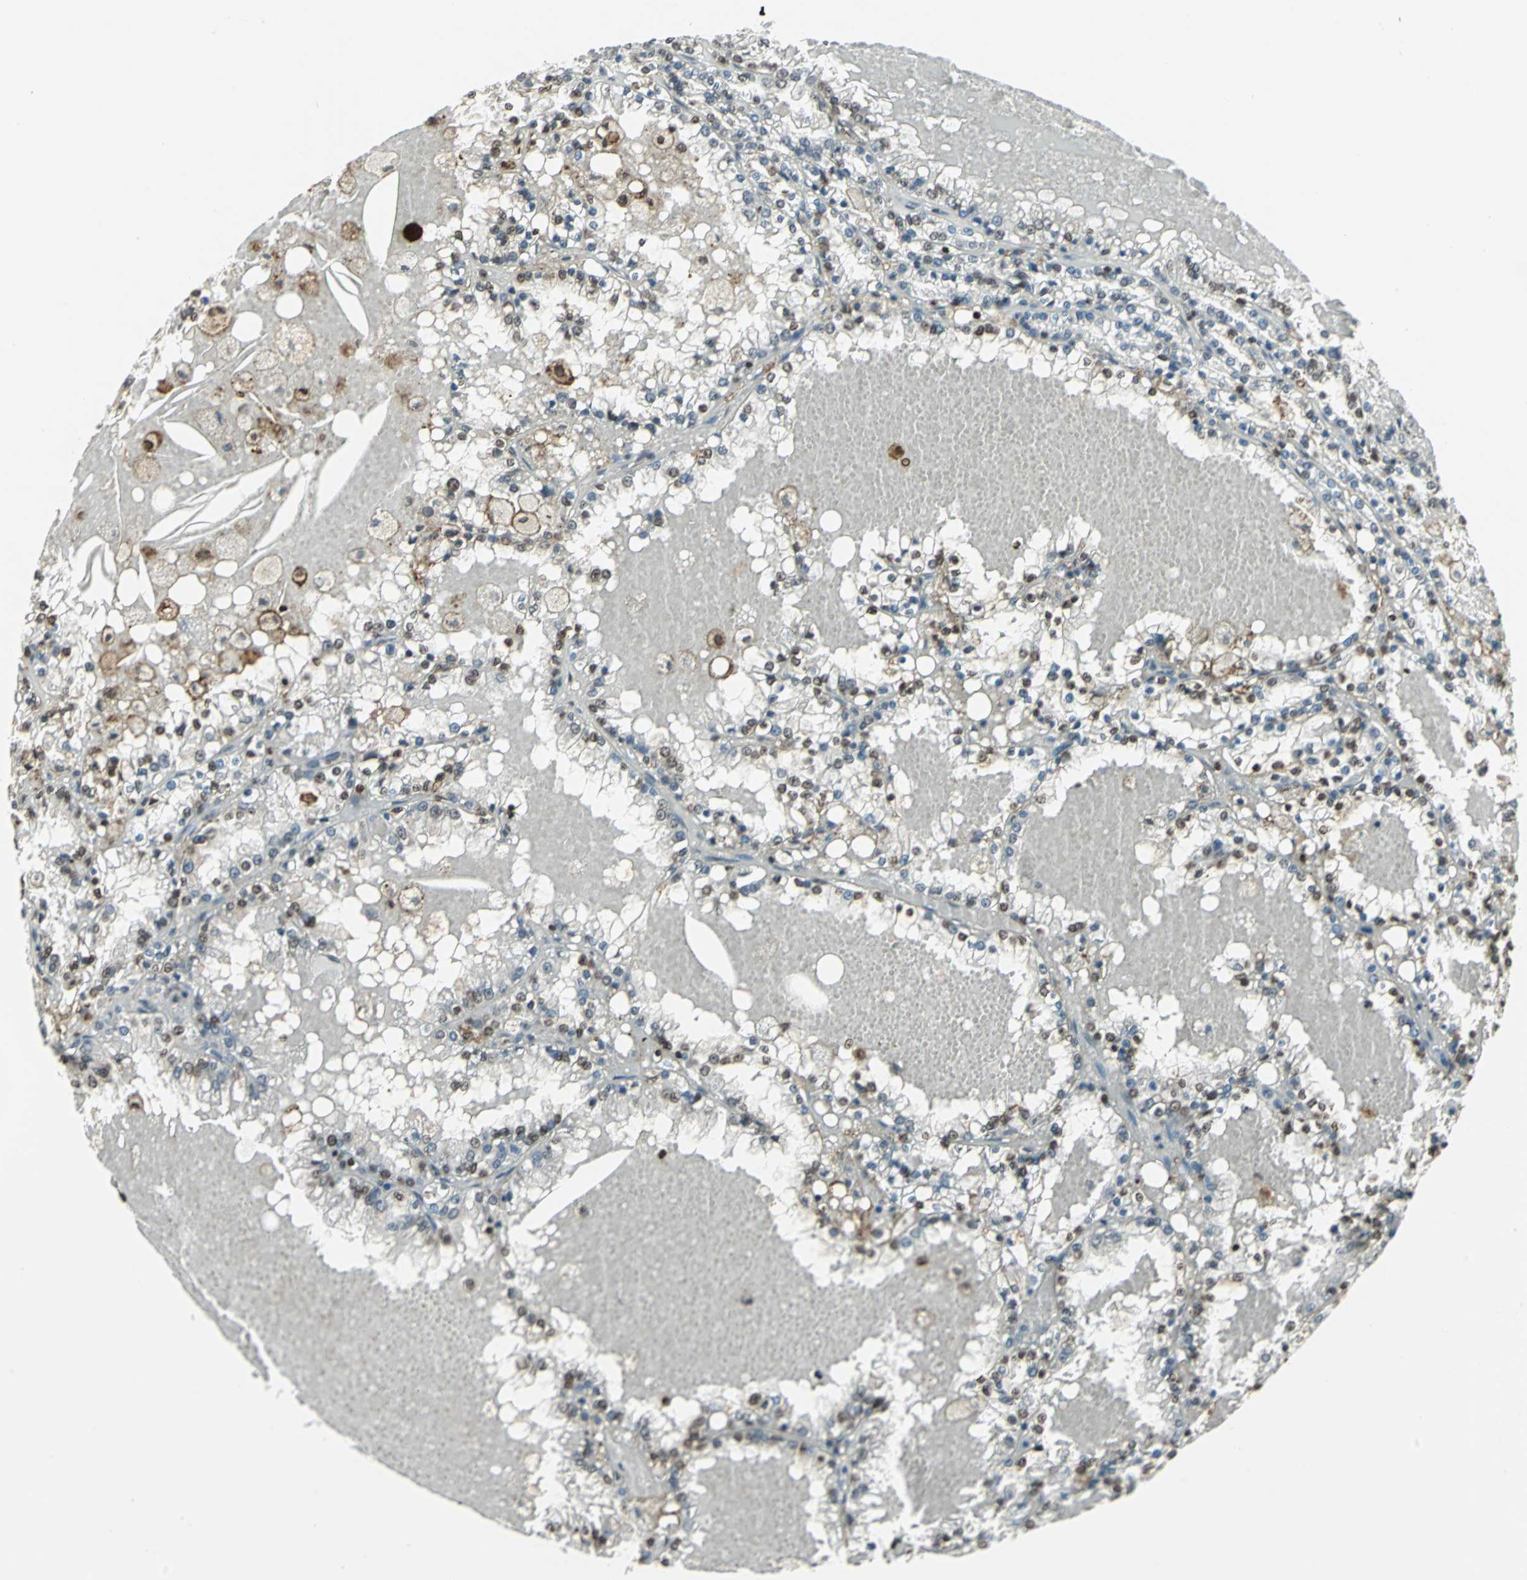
{"staining": {"intensity": "negative", "quantity": "none", "location": "none"}, "tissue": "renal cancer", "cell_type": "Tumor cells", "image_type": "cancer", "snomed": [{"axis": "morphology", "description": "Adenocarcinoma, NOS"}, {"axis": "topography", "description": "Kidney"}], "caption": "DAB immunohistochemical staining of human renal cancer exhibits no significant staining in tumor cells. The staining was performed using DAB to visualize the protein expression in brown, while the nuclei were stained in blue with hematoxylin (Magnification: 20x).", "gene": "LGALS3", "patient": {"sex": "female", "age": 56}}